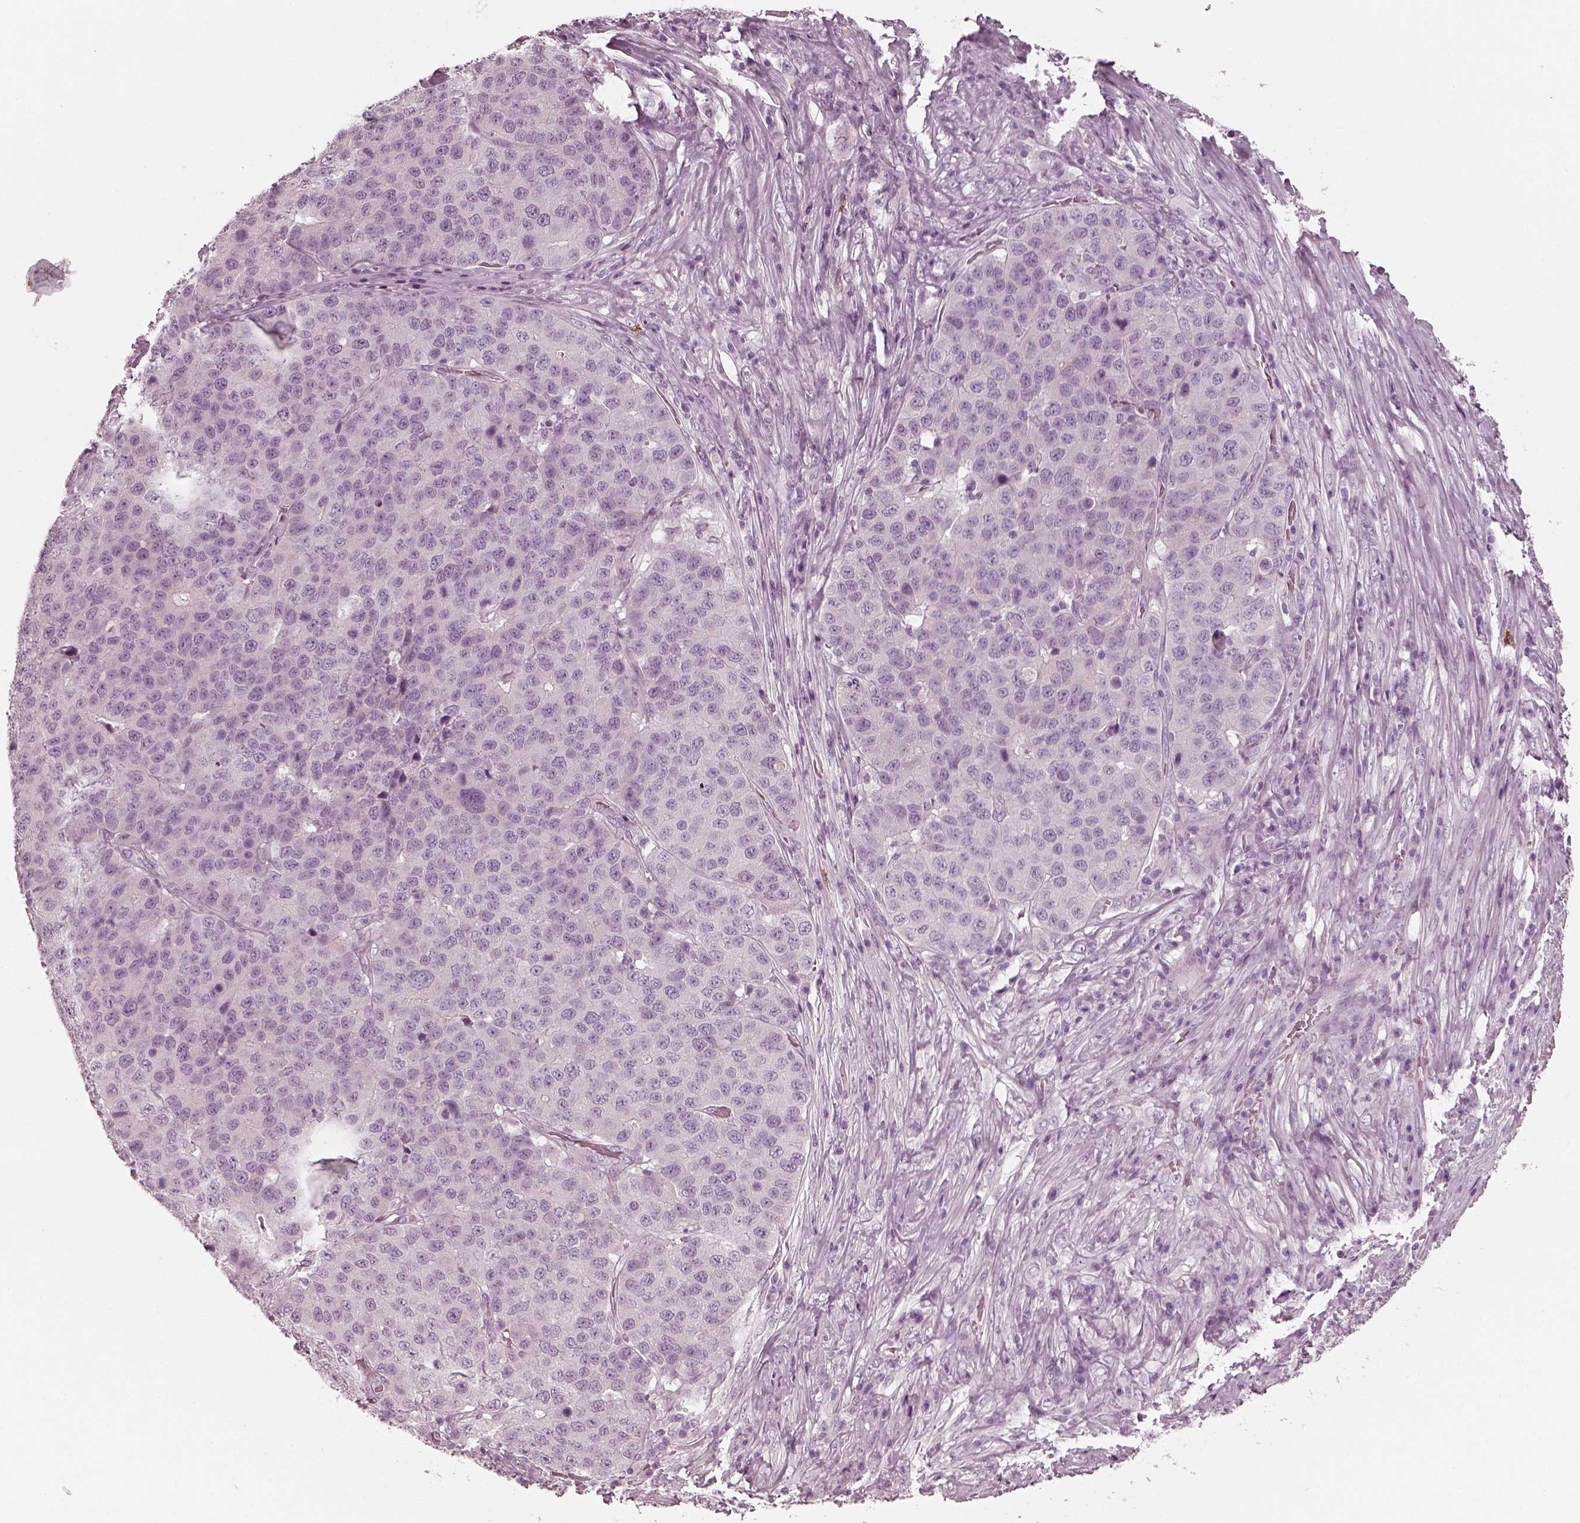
{"staining": {"intensity": "negative", "quantity": "none", "location": "none"}, "tissue": "stomach cancer", "cell_type": "Tumor cells", "image_type": "cancer", "snomed": [{"axis": "morphology", "description": "Adenocarcinoma, NOS"}, {"axis": "topography", "description": "Stomach"}], "caption": "Image shows no significant protein positivity in tumor cells of stomach adenocarcinoma.", "gene": "CNTN1", "patient": {"sex": "male", "age": 71}}